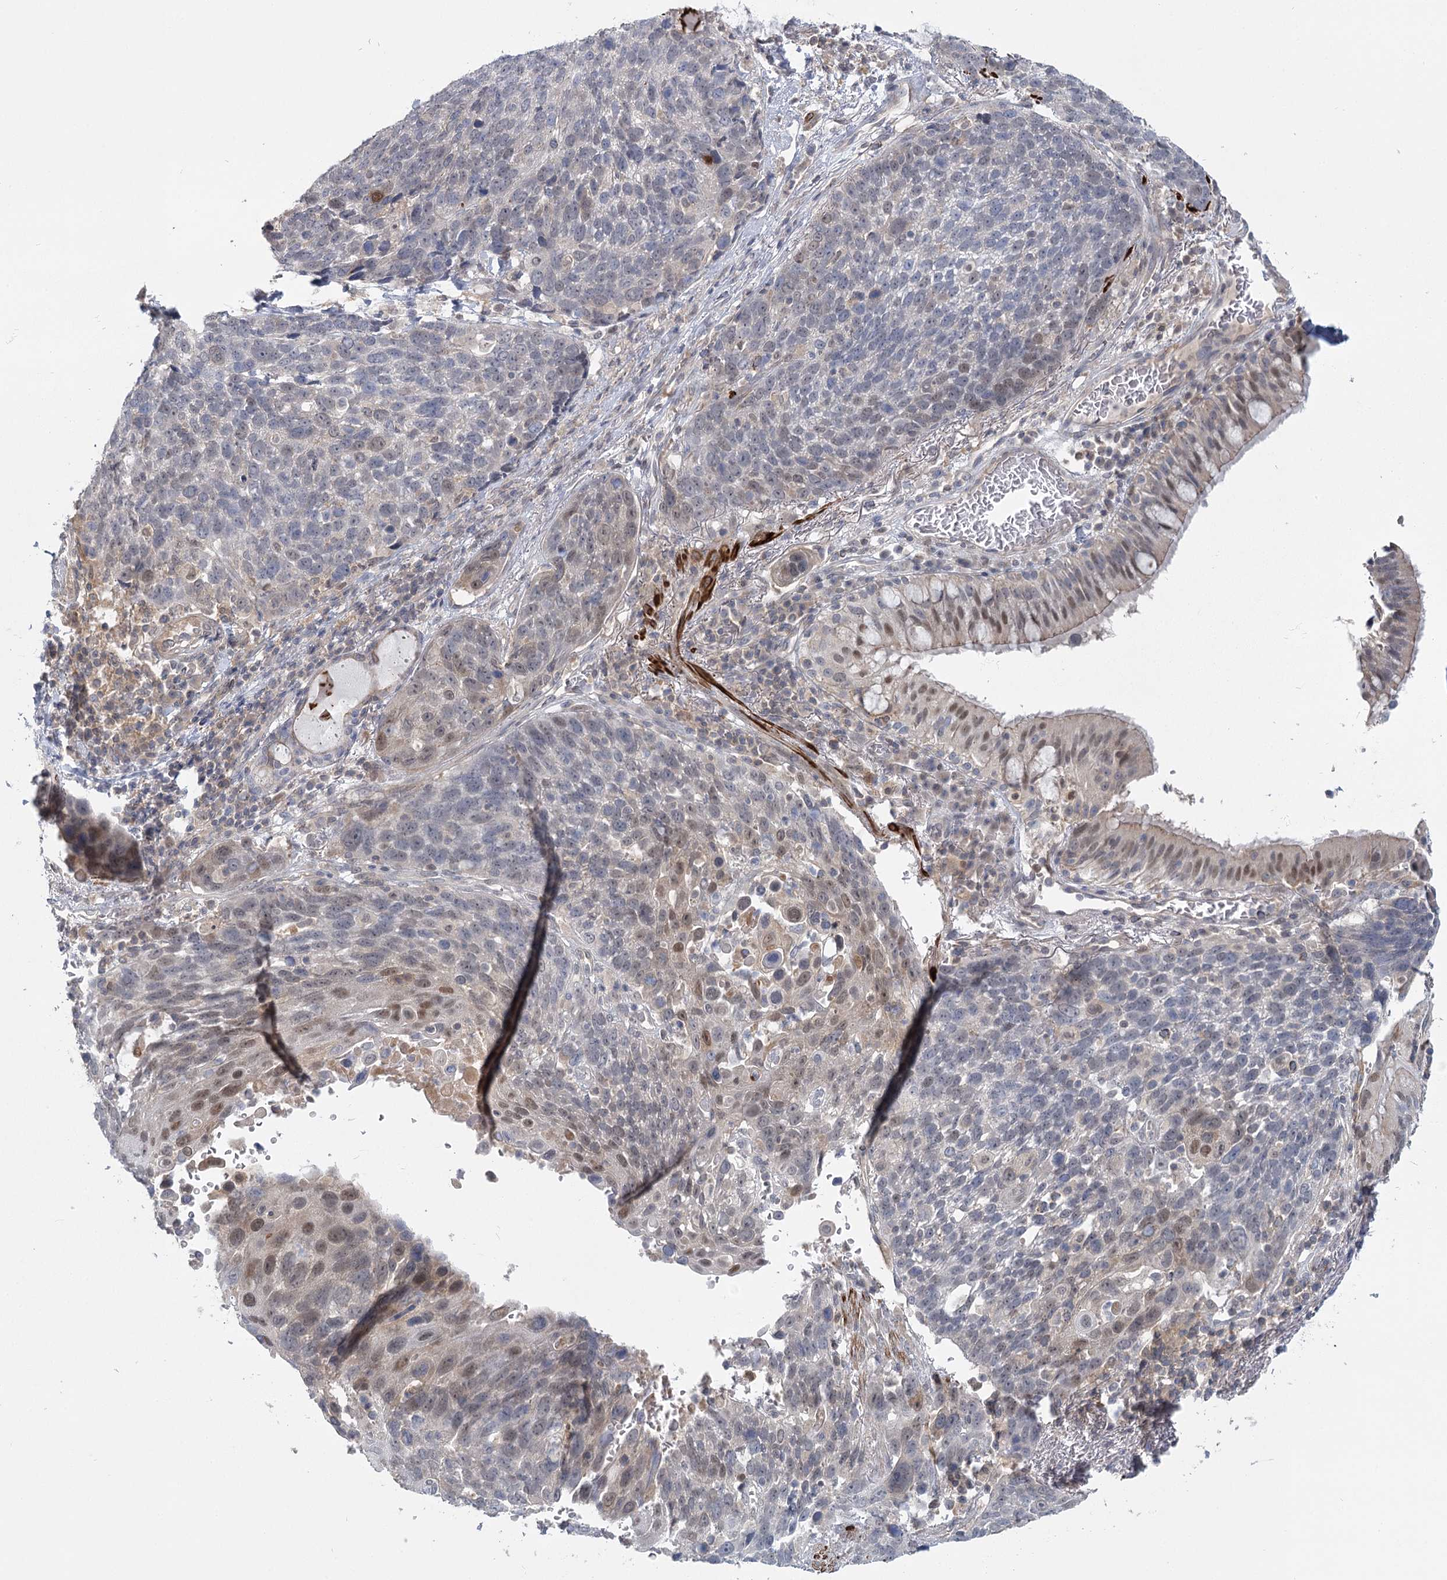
{"staining": {"intensity": "moderate", "quantity": "<25%", "location": "nuclear"}, "tissue": "lung cancer", "cell_type": "Tumor cells", "image_type": "cancer", "snomed": [{"axis": "morphology", "description": "Squamous cell carcinoma, NOS"}, {"axis": "topography", "description": "Lung"}], "caption": "Immunohistochemistry (IHC) histopathology image of human lung squamous cell carcinoma stained for a protein (brown), which exhibits low levels of moderate nuclear positivity in approximately <25% of tumor cells.", "gene": "USP11", "patient": {"sex": "male", "age": 66}}